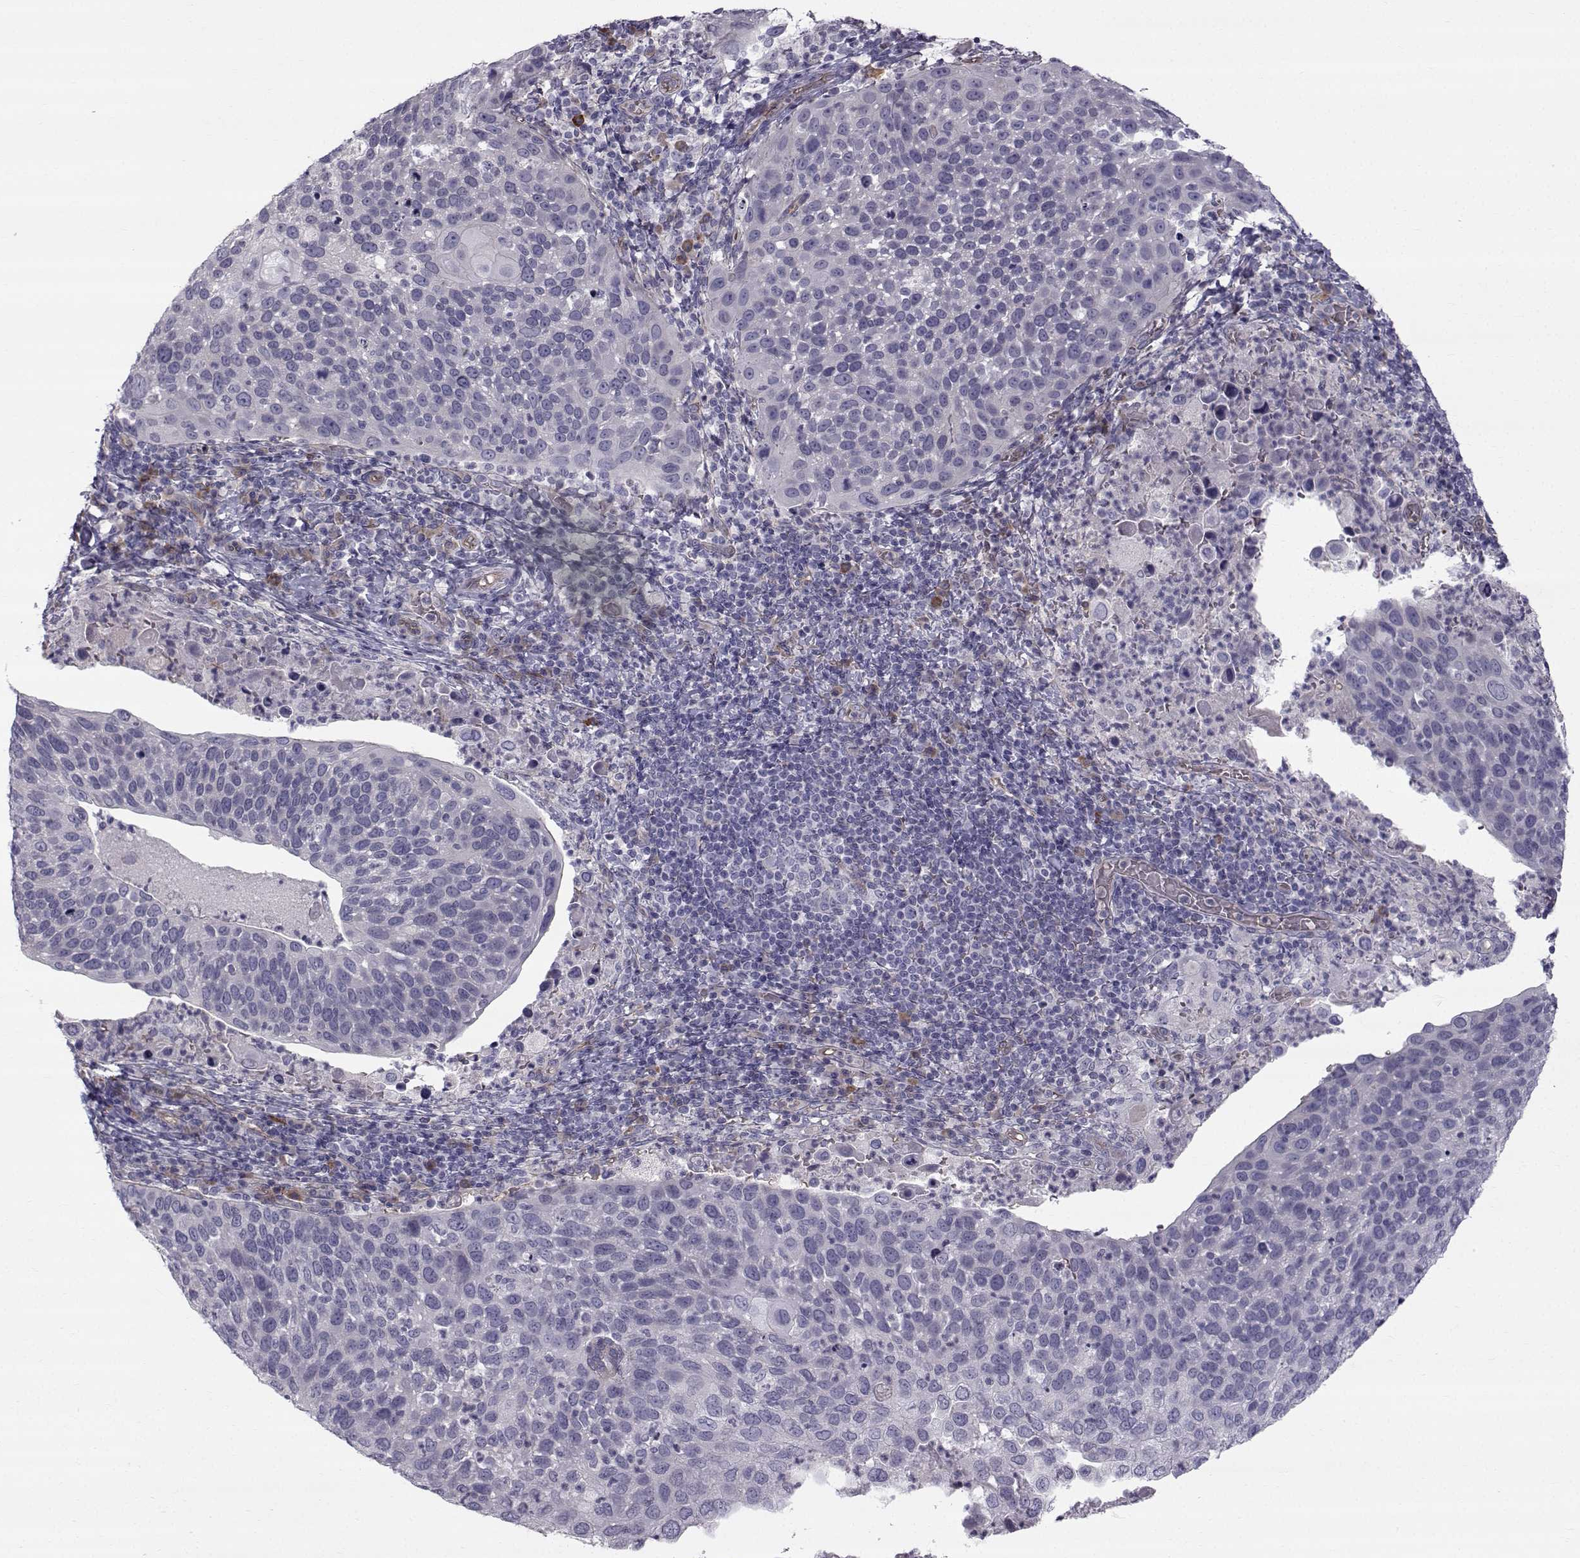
{"staining": {"intensity": "negative", "quantity": "none", "location": "none"}, "tissue": "cervical cancer", "cell_type": "Tumor cells", "image_type": "cancer", "snomed": [{"axis": "morphology", "description": "Squamous cell carcinoma, NOS"}, {"axis": "topography", "description": "Cervix"}], "caption": "The micrograph shows no significant expression in tumor cells of cervical cancer (squamous cell carcinoma). (DAB immunohistochemistry (IHC) with hematoxylin counter stain).", "gene": "QPCT", "patient": {"sex": "female", "age": 54}}